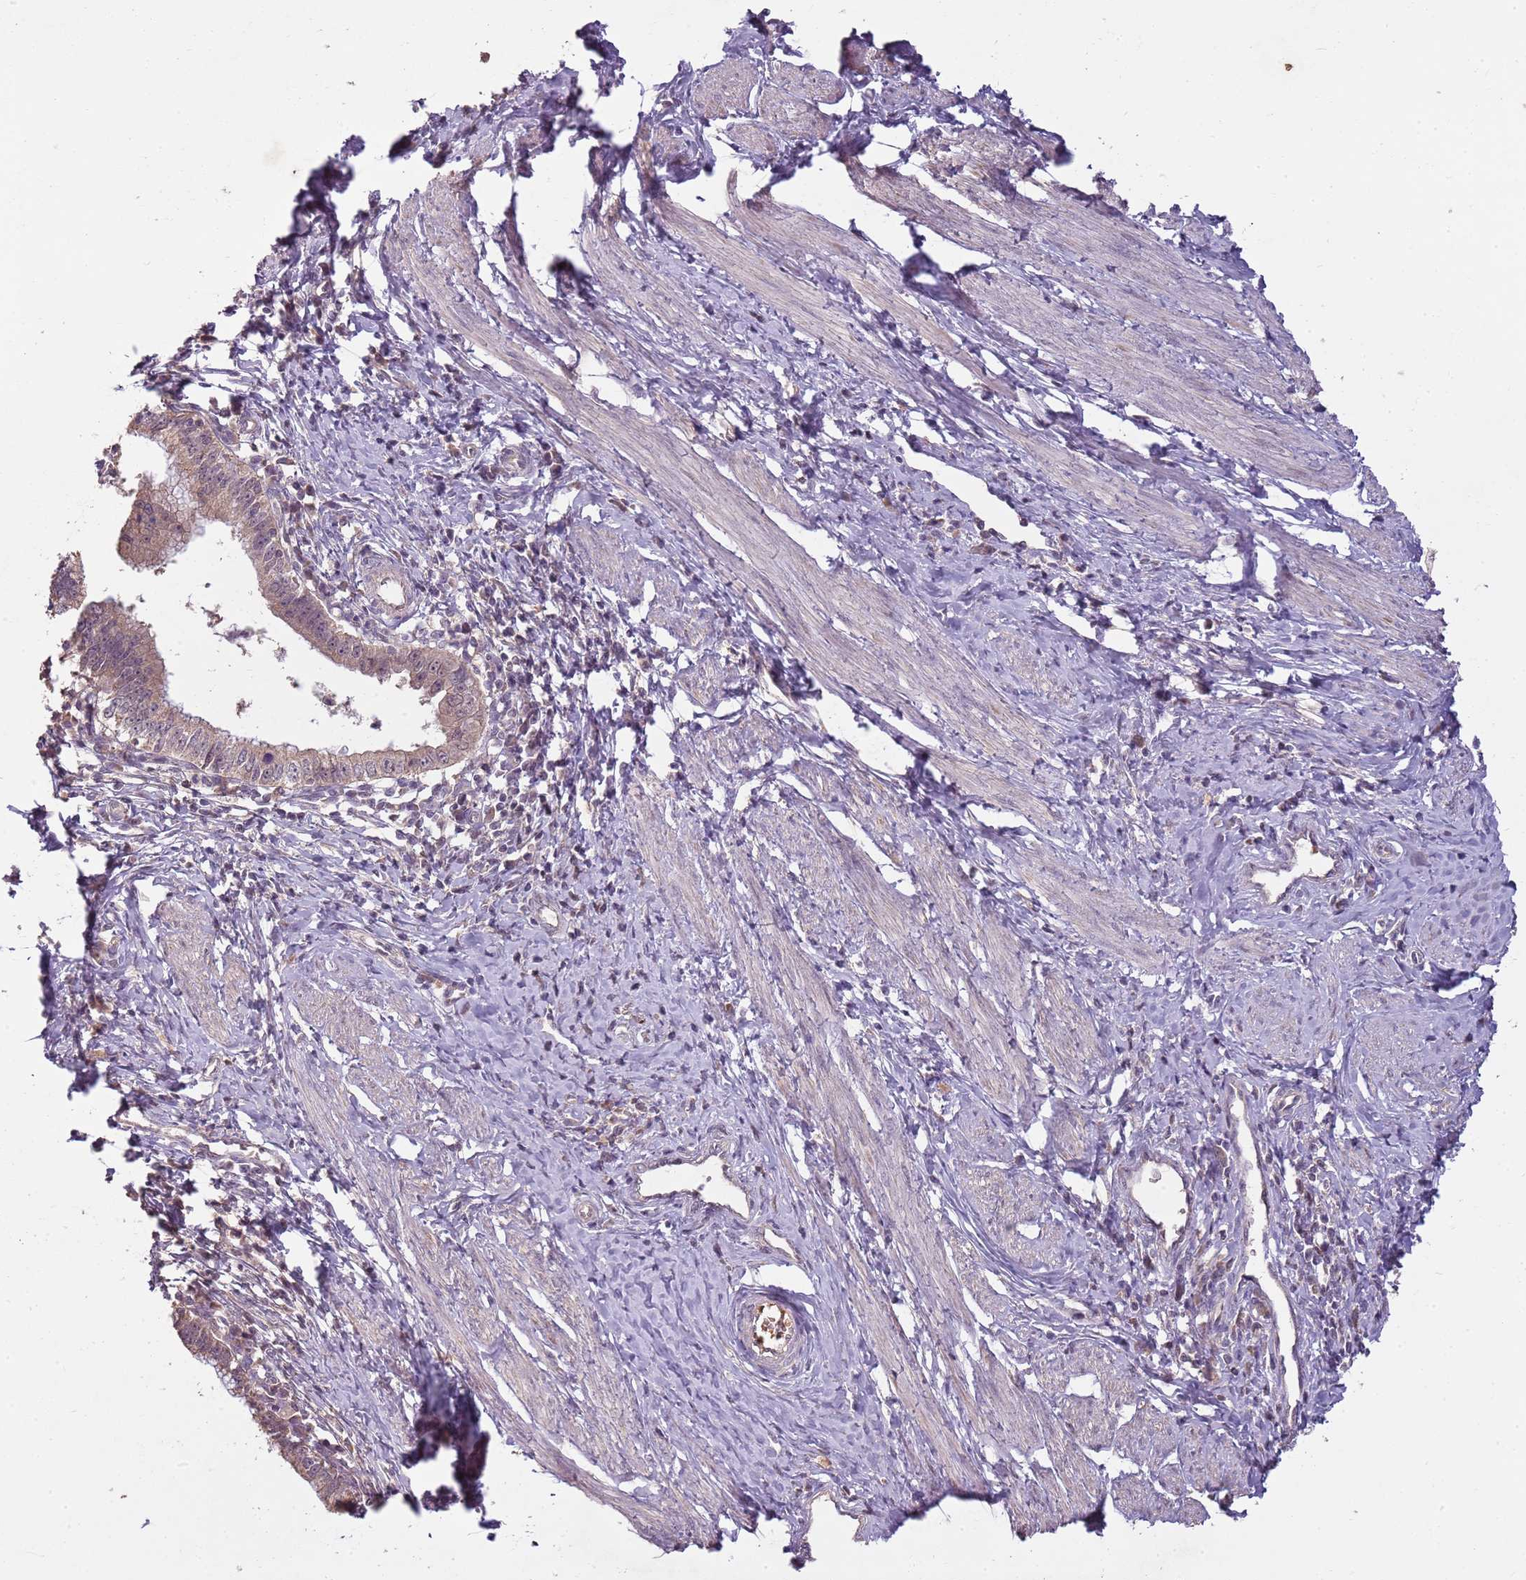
{"staining": {"intensity": "weak", "quantity": ">75%", "location": "cytoplasmic/membranous"}, "tissue": "cervical cancer", "cell_type": "Tumor cells", "image_type": "cancer", "snomed": [{"axis": "morphology", "description": "Adenocarcinoma, NOS"}, {"axis": "topography", "description": "Cervix"}], "caption": "This is an image of immunohistochemistry (IHC) staining of cervical cancer (adenocarcinoma), which shows weak expression in the cytoplasmic/membranous of tumor cells.", "gene": "TEKT4", "patient": {"sex": "female", "age": 36}}